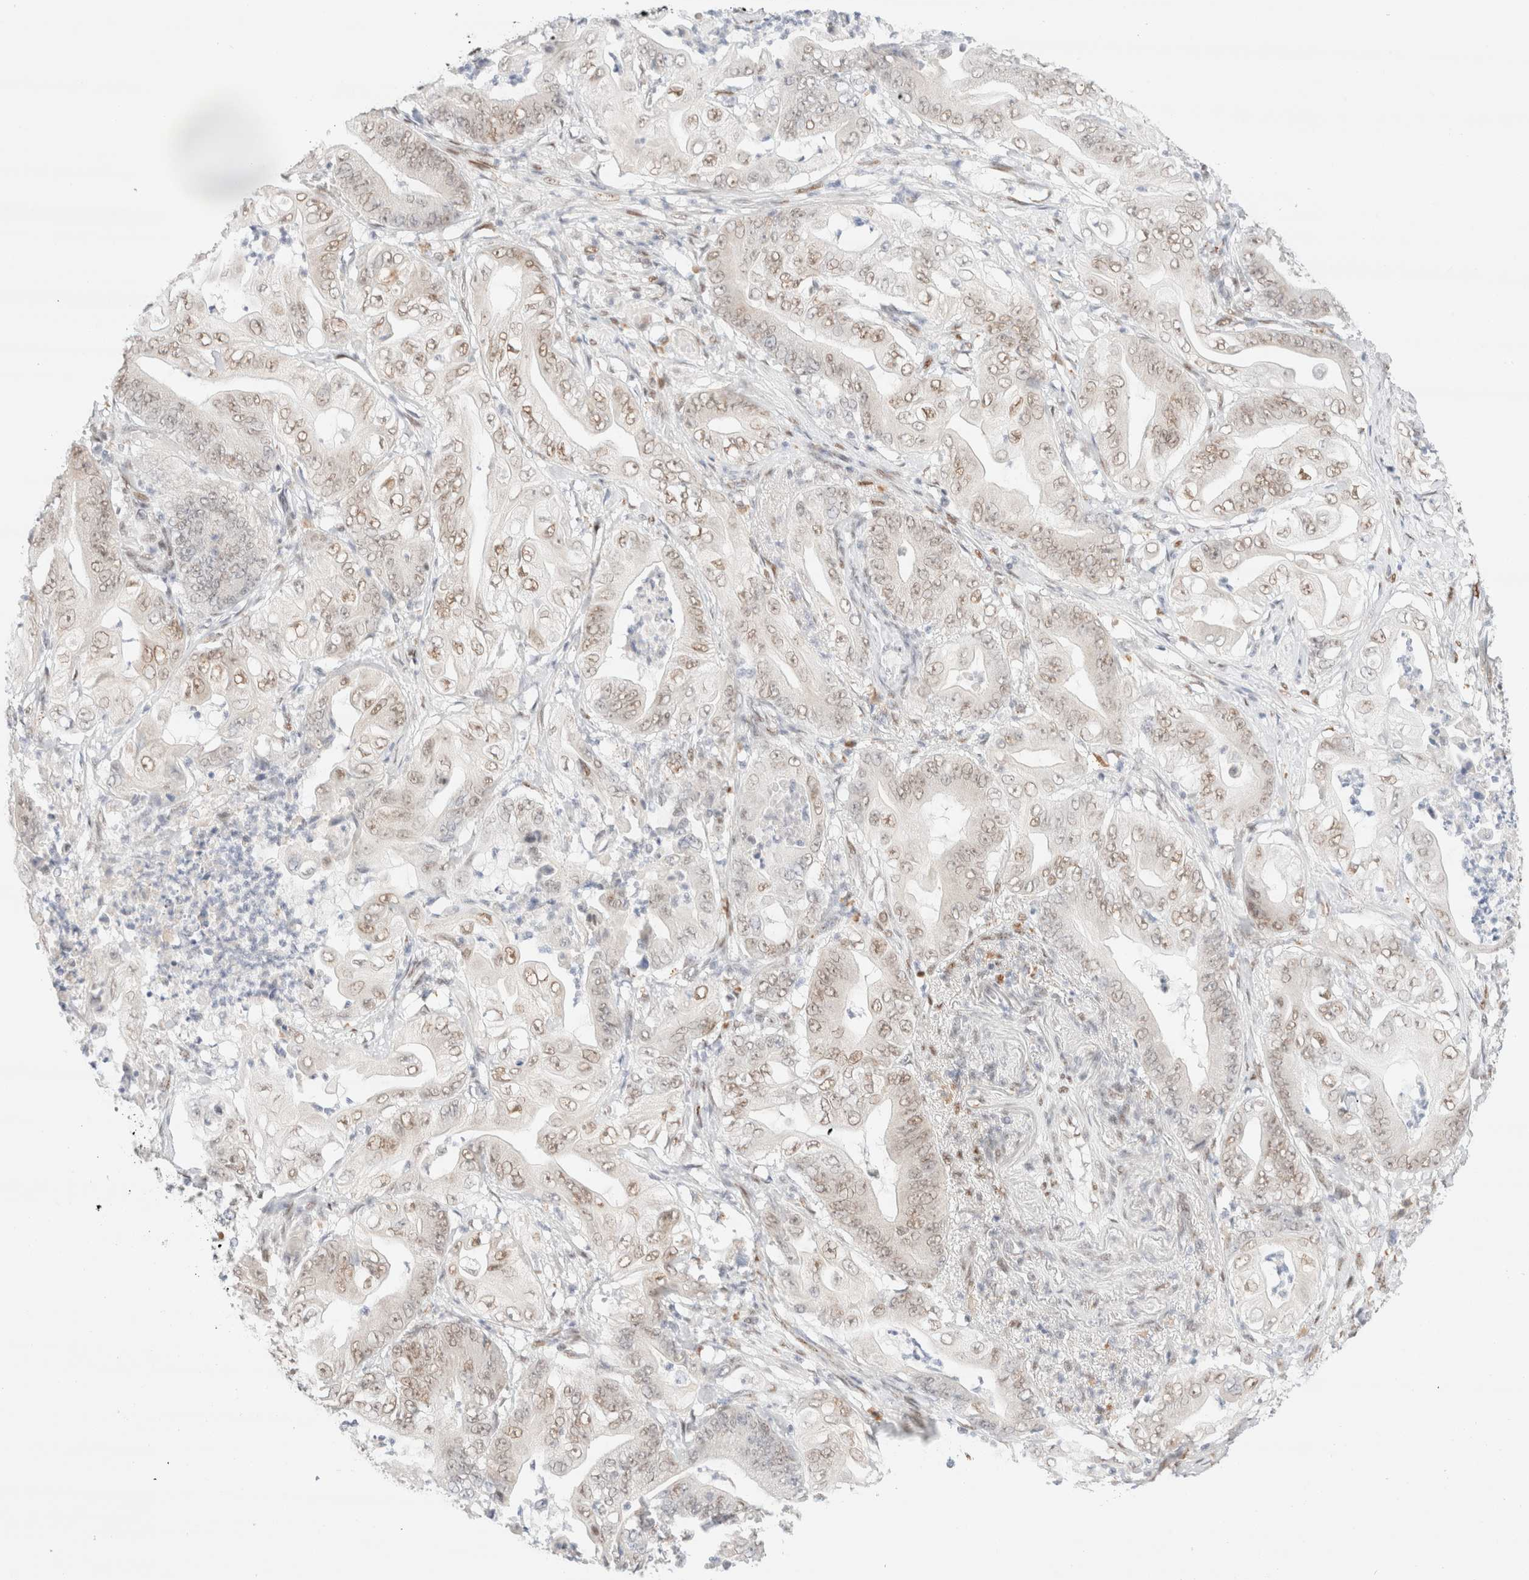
{"staining": {"intensity": "weak", "quantity": ">75%", "location": "nuclear"}, "tissue": "stomach cancer", "cell_type": "Tumor cells", "image_type": "cancer", "snomed": [{"axis": "morphology", "description": "Adenocarcinoma, NOS"}, {"axis": "topography", "description": "Stomach"}], "caption": "Immunohistochemistry of human adenocarcinoma (stomach) displays low levels of weak nuclear expression in approximately >75% of tumor cells.", "gene": "CIC", "patient": {"sex": "female", "age": 73}}